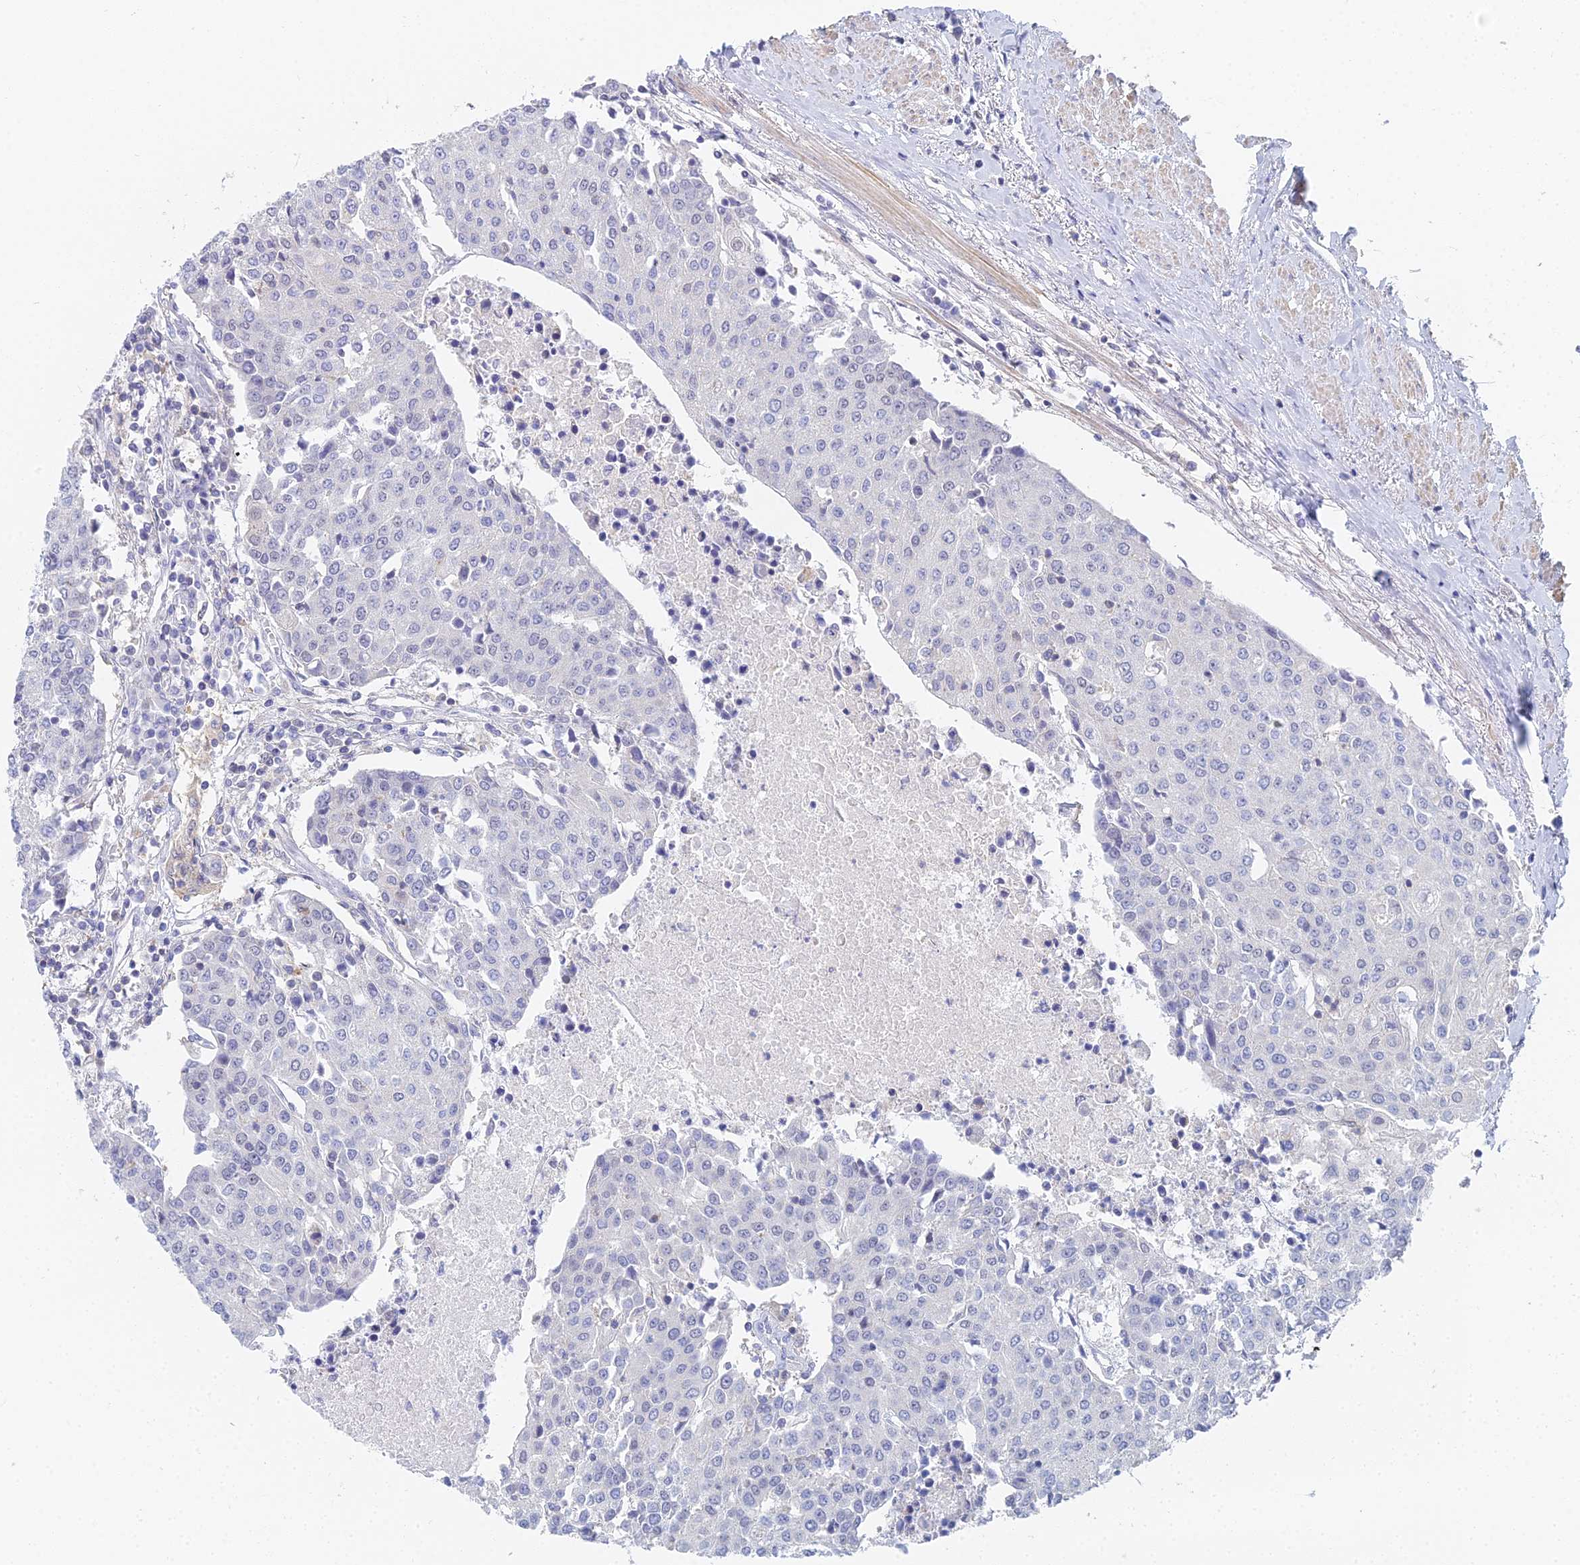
{"staining": {"intensity": "negative", "quantity": "none", "location": "none"}, "tissue": "urothelial cancer", "cell_type": "Tumor cells", "image_type": "cancer", "snomed": [{"axis": "morphology", "description": "Urothelial carcinoma, High grade"}, {"axis": "topography", "description": "Urinary bladder"}], "caption": "Urothelial carcinoma (high-grade) was stained to show a protein in brown. There is no significant staining in tumor cells.", "gene": "MCM2", "patient": {"sex": "female", "age": 85}}